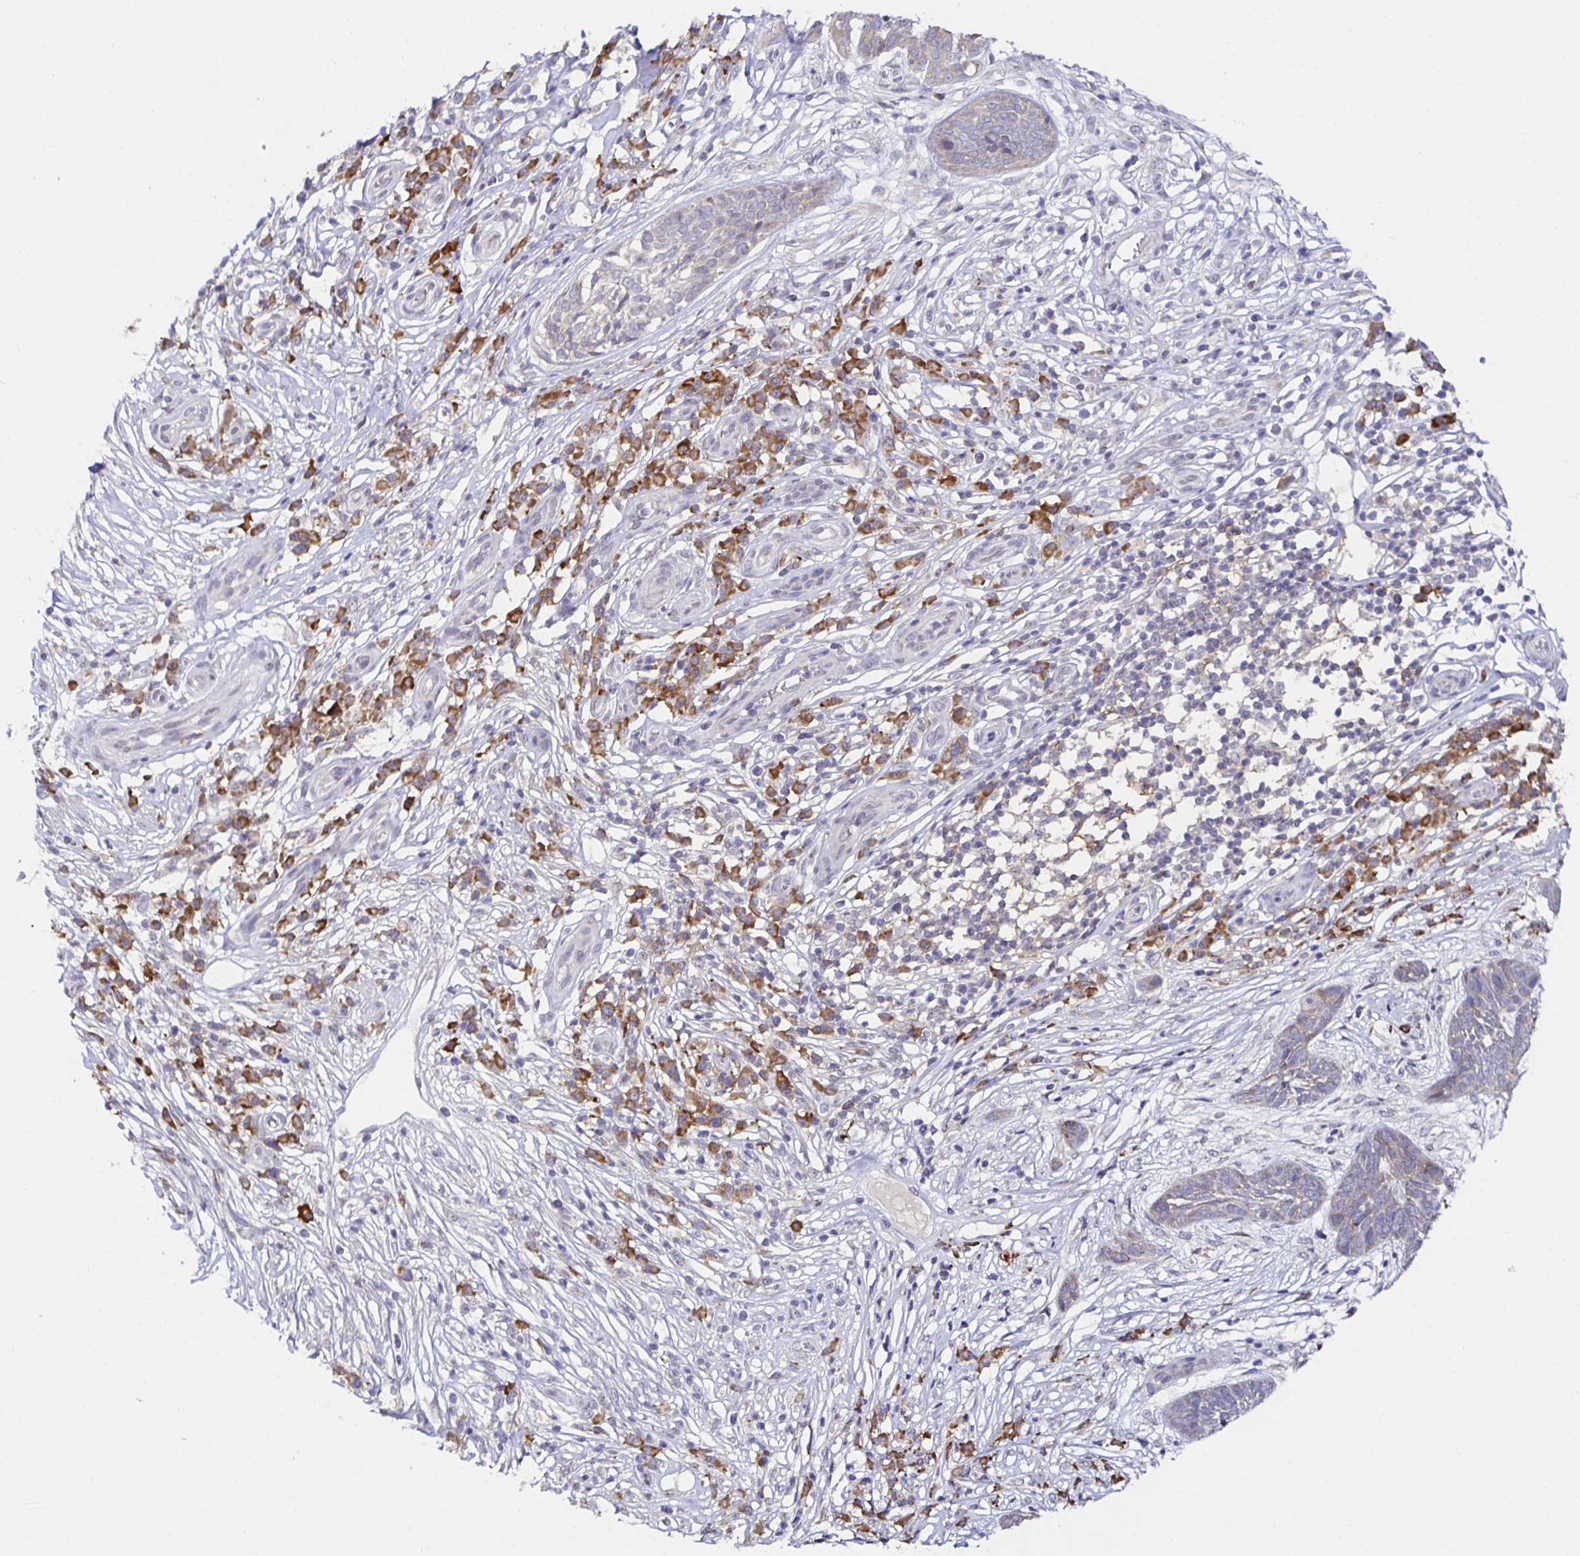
{"staining": {"intensity": "negative", "quantity": "none", "location": "none"}, "tissue": "skin cancer", "cell_type": "Tumor cells", "image_type": "cancer", "snomed": [{"axis": "morphology", "description": "Basal cell carcinoma"}, {"axis": "topography", "description": "Skin"}, {"axis": "topography", "description": "Skin, foot"}], "caption": "This is an immunohistochemistry histopathology image of skin cancer (basal cell carcinoma). There is no staining in tumor cells.", "gene": "BAD", "patient": {"sex": "female", "age": 86}}